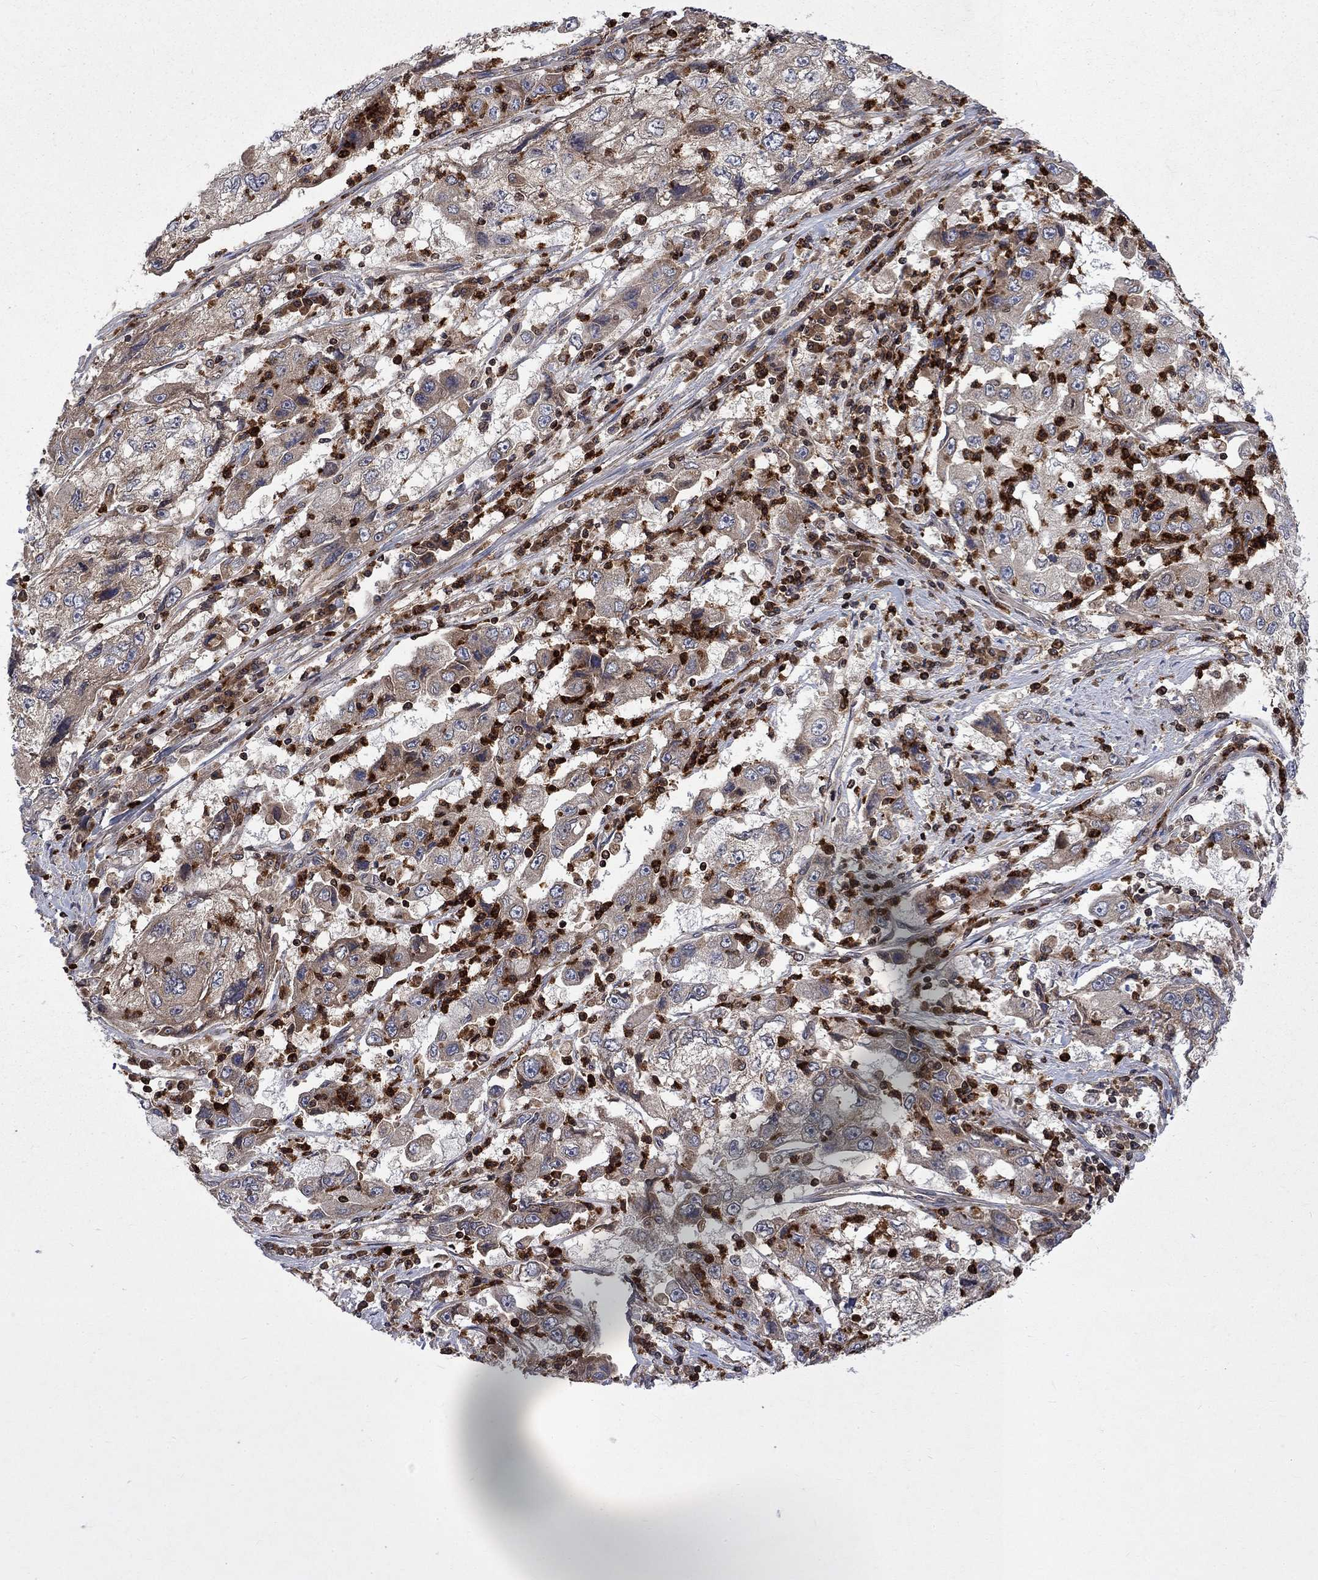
{"staining": {"intensity": "weak", "quantity": "<25%", "location": "cytoplasmic/membranous"}, "tissue": "cervical cancer", "cell_type": "Tumor cells", "image_type": "cancer", "snomed": [{"axis": "morphology", "description": "Squamous cell carcinoma, NOS"}, {"axis": "topography", "description": "Cervix"}], "caption": "Tumor cells show no significant staining in cervical cancer. (DAB immunohistochemistry with hematoxylin counter stain).", "gene": "TMEM33", "patient": {"sex": "female", "age": 36}}